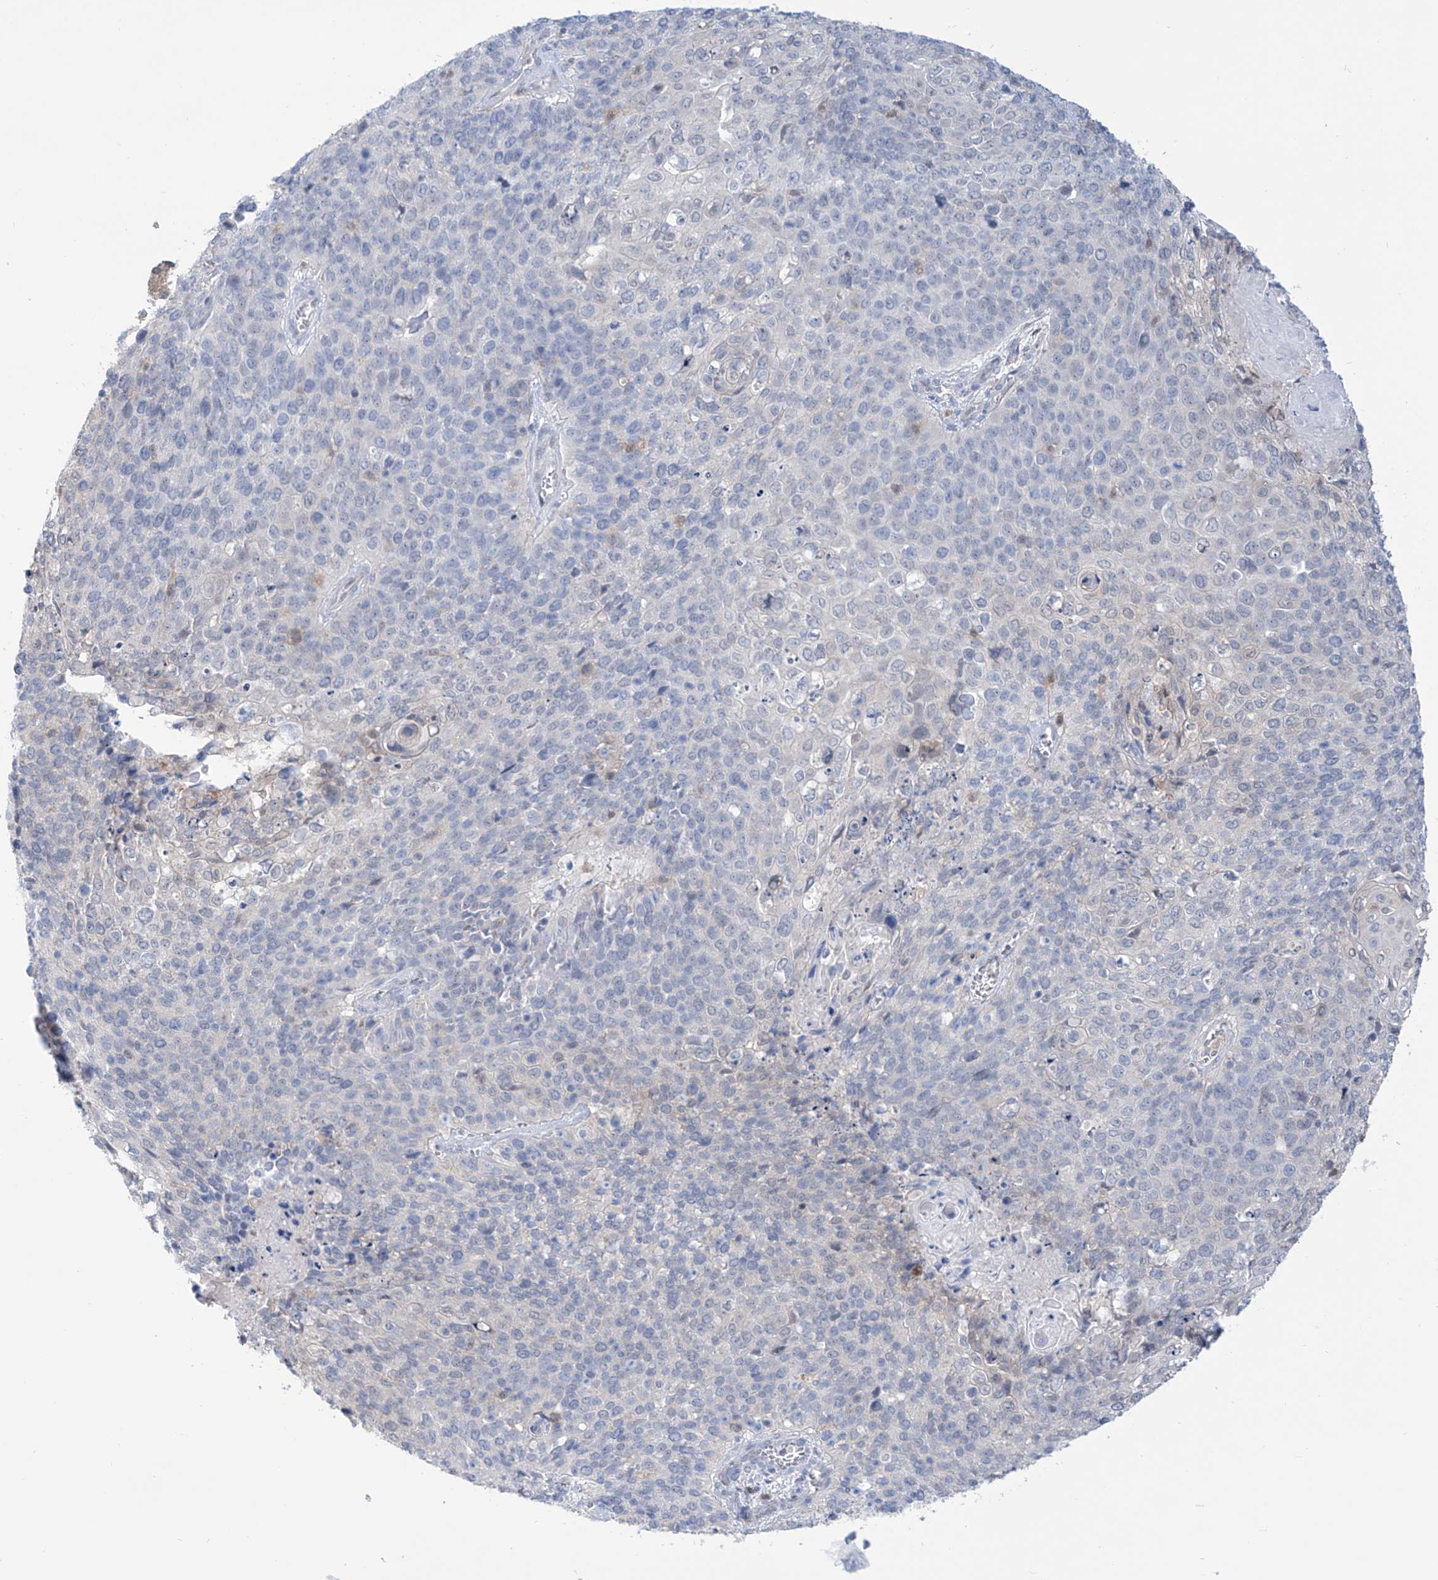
{"staining": {"intensity": "negative", "quantity": "none", "location": "none"}, "tissue": "cervical cancer", "cell_type": "Tumor cells", "image_type": "cancer", "snomed": [{"axis": "morphology", "description": "Squamous cell carcinoma, NOS"}, {"axis": "topography", "description": "Cervix"}], "caption": "The image shows no significant staining in tumor cells of cervical squamous cell carcinoma. (Immunohistochemistry, brightfield microscopy, high magnification).", "gene": "PDXK", "patient": {"sex": "female", "age": 39}}